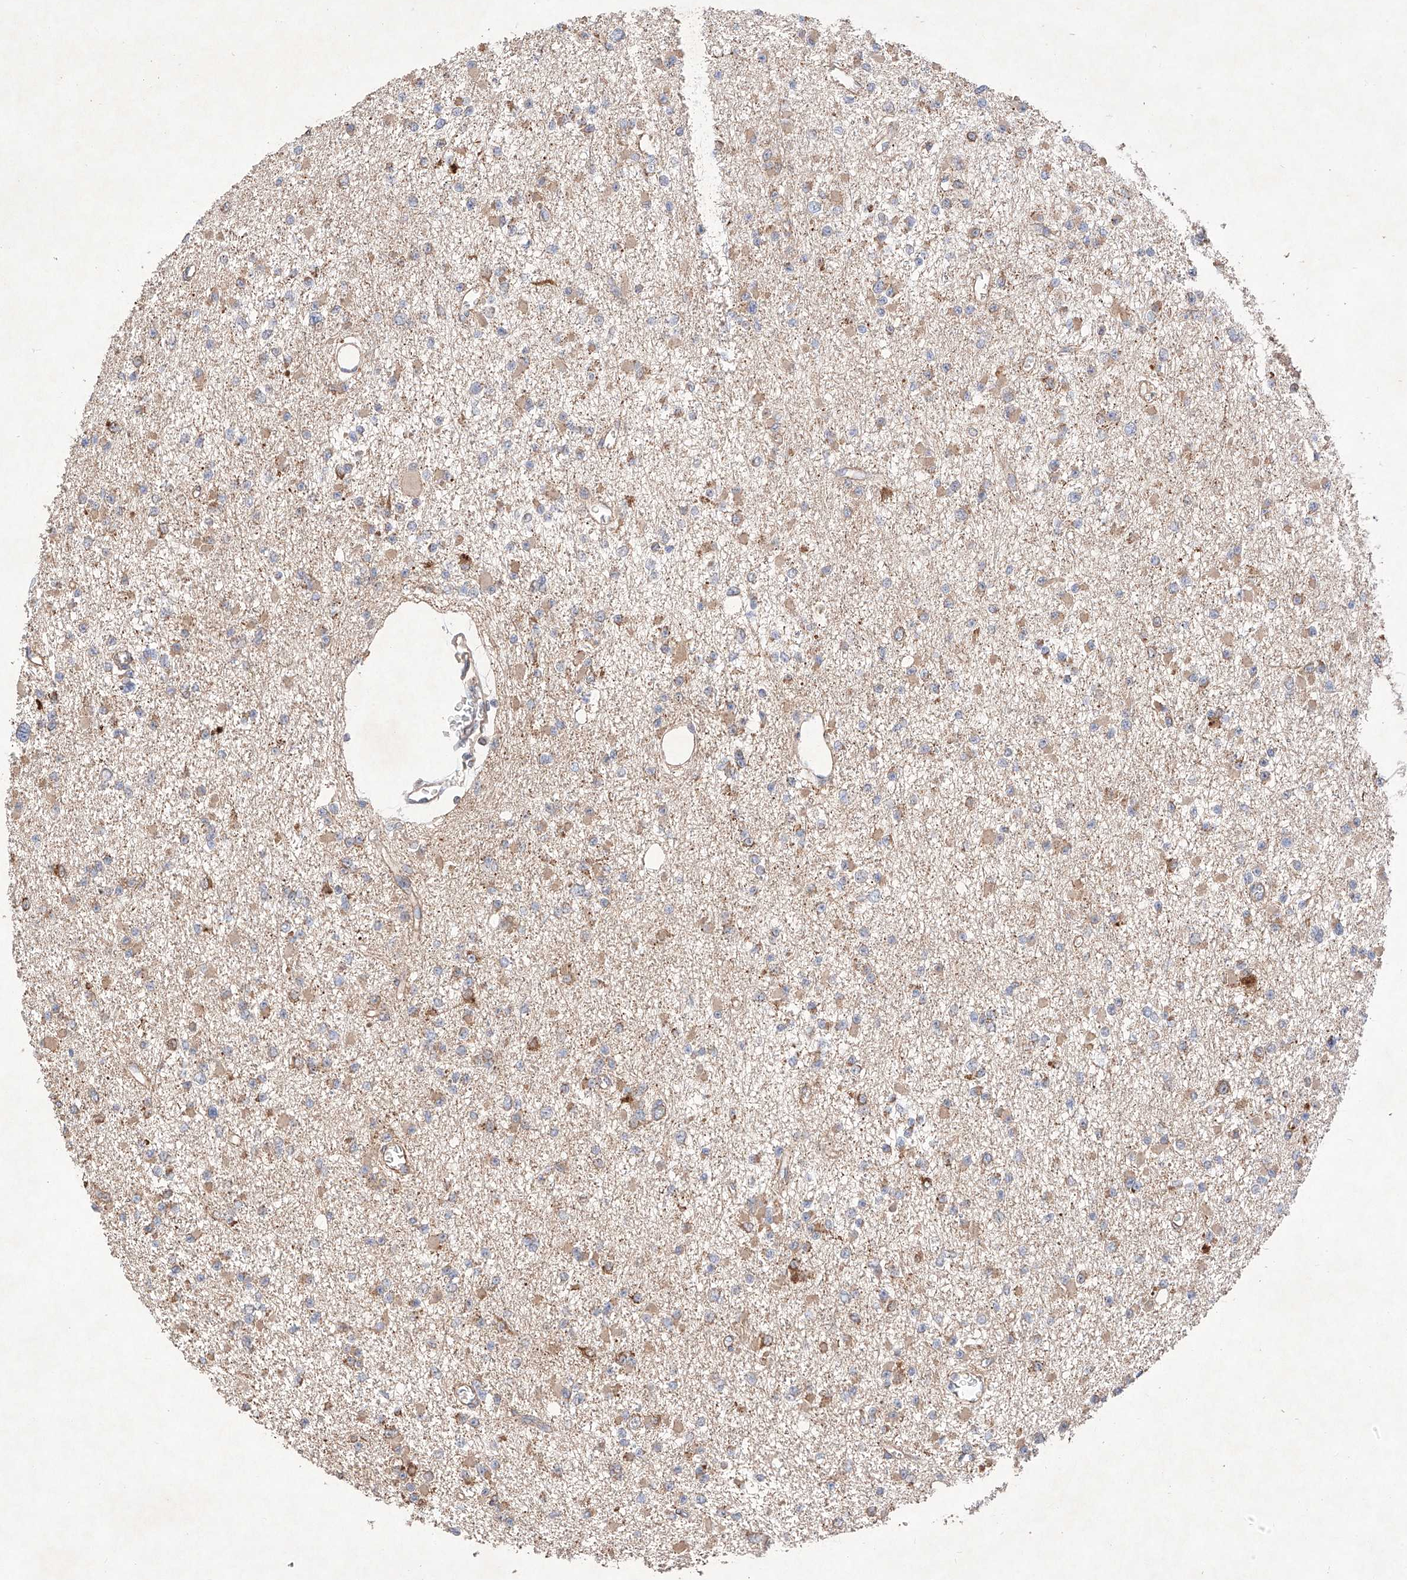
{"staining": {"intensity": "weak", "quantity": "25%-75%", "location": "cytoplasmic/membranous"}, "tissue": "glioma", "cell_type": "Tumor cells", "image_type": "cancer", "snomed": [{"axis": "morphology", "description": "Glioma, malignant, Low grade"}, {"axis": "topography", "description": "Brain"}], "caption": "Malignant low-grade glioma was stained to show a protein in brown. There is low levels of weak cytoplasmic/membranous expression in about 25%-75% of tumor cells. (DAB IHC, brown staining for protein, blue staining for nuclei).", "gene": "C6orf62", "patient": {"sex": "female", "age": 22}}